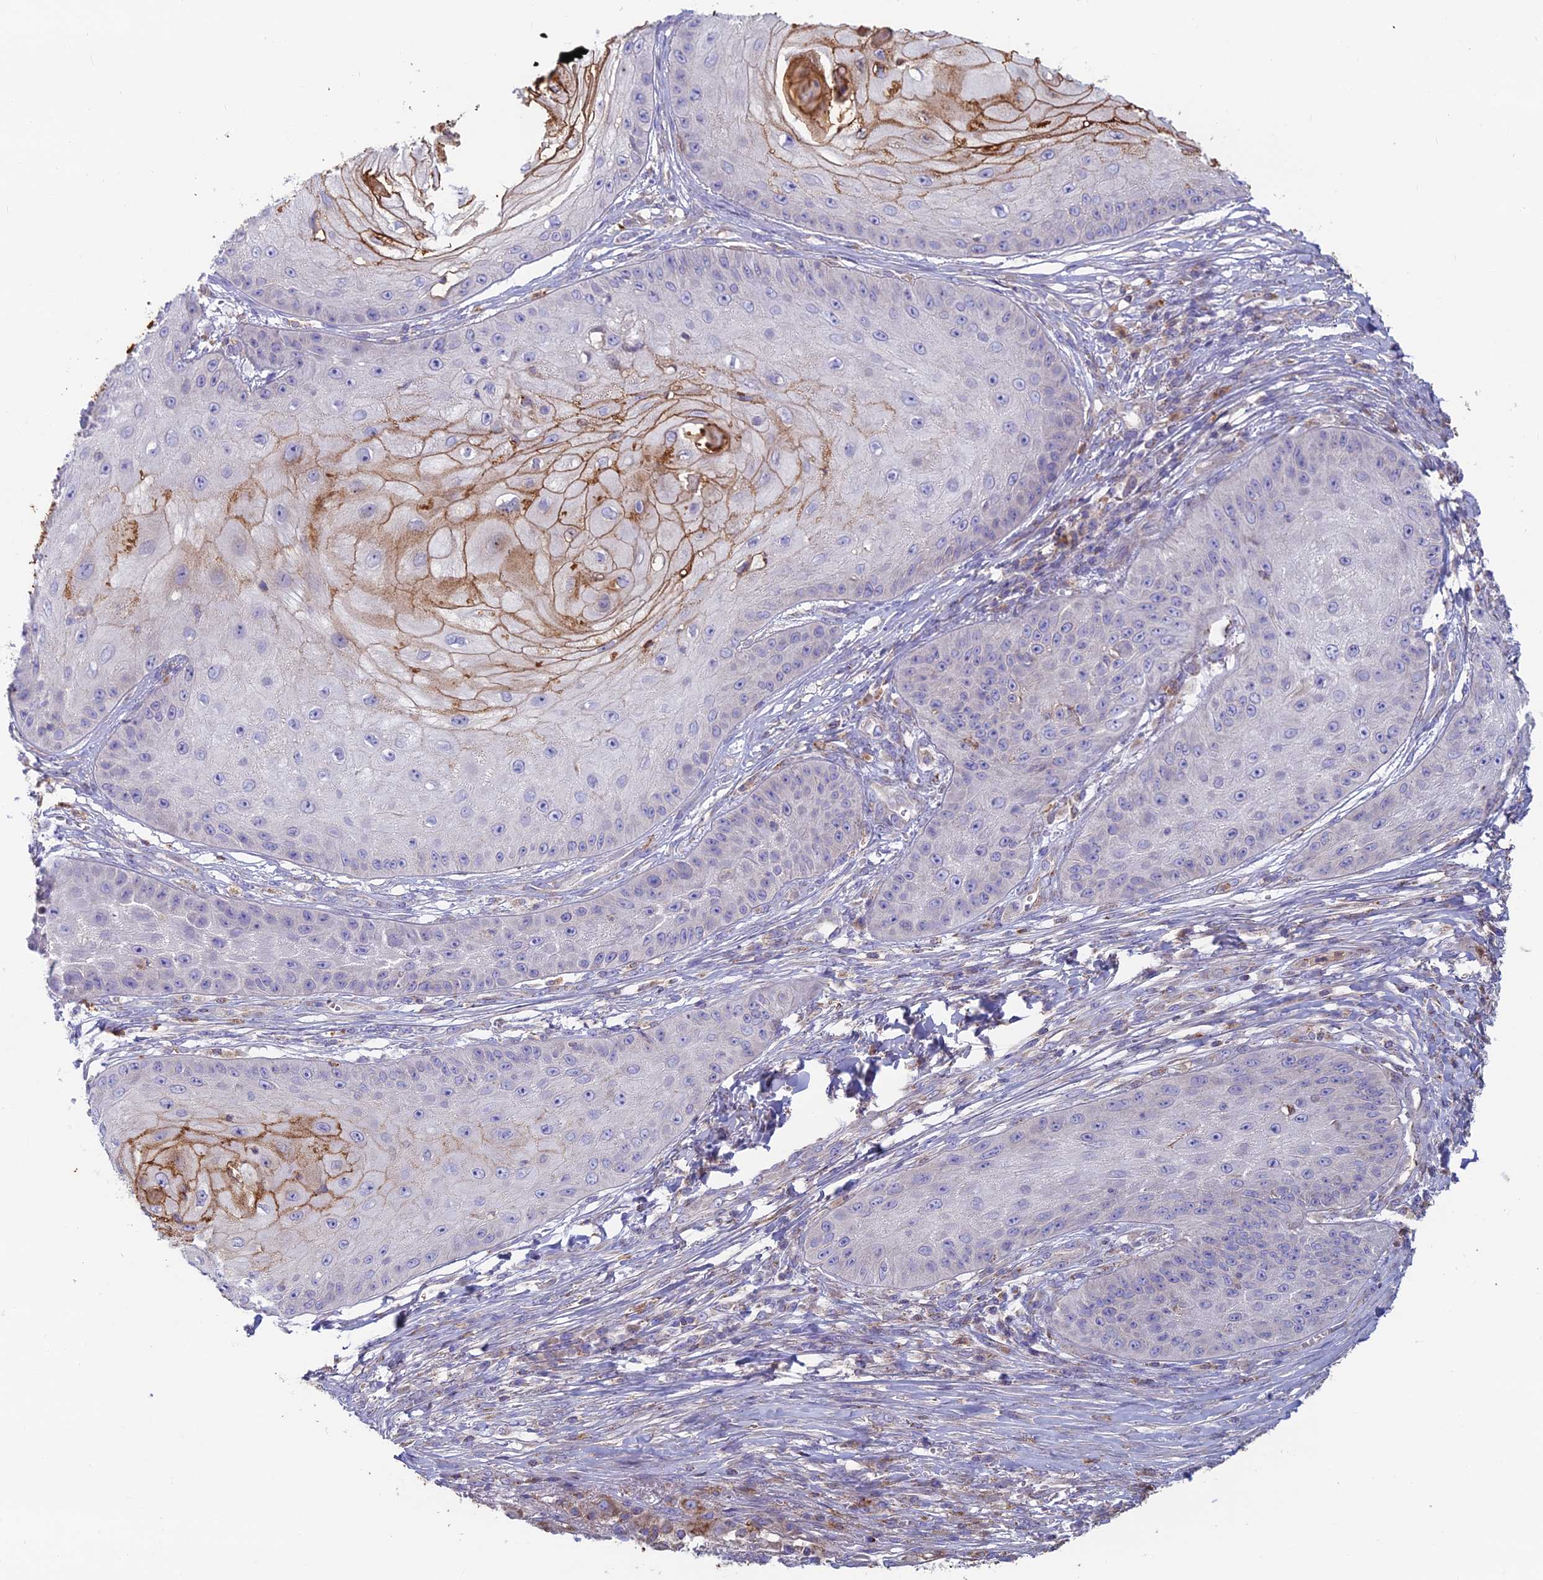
{"staining": {"intensity": "moderate", "quantity": "<25%", "location": "cytoplasmic/membranous"}, "tissue": "skin cancer", "cell_type": "Tumor cells", "image_type": "cancer", "snomed": [{"axis": "morphology", "description": "Squamous cell carcinoma, NOS"}, {"axis": "topography", "description": "Skin"}], "caption": "Protein expression analysis of skin squamous cell carcinoma displays moderate cytoplasmic/membranous staining in approximately <25% of tumor cells.", "gene": "IFTAP", "patient": {"sex": "male", "age": 70}}